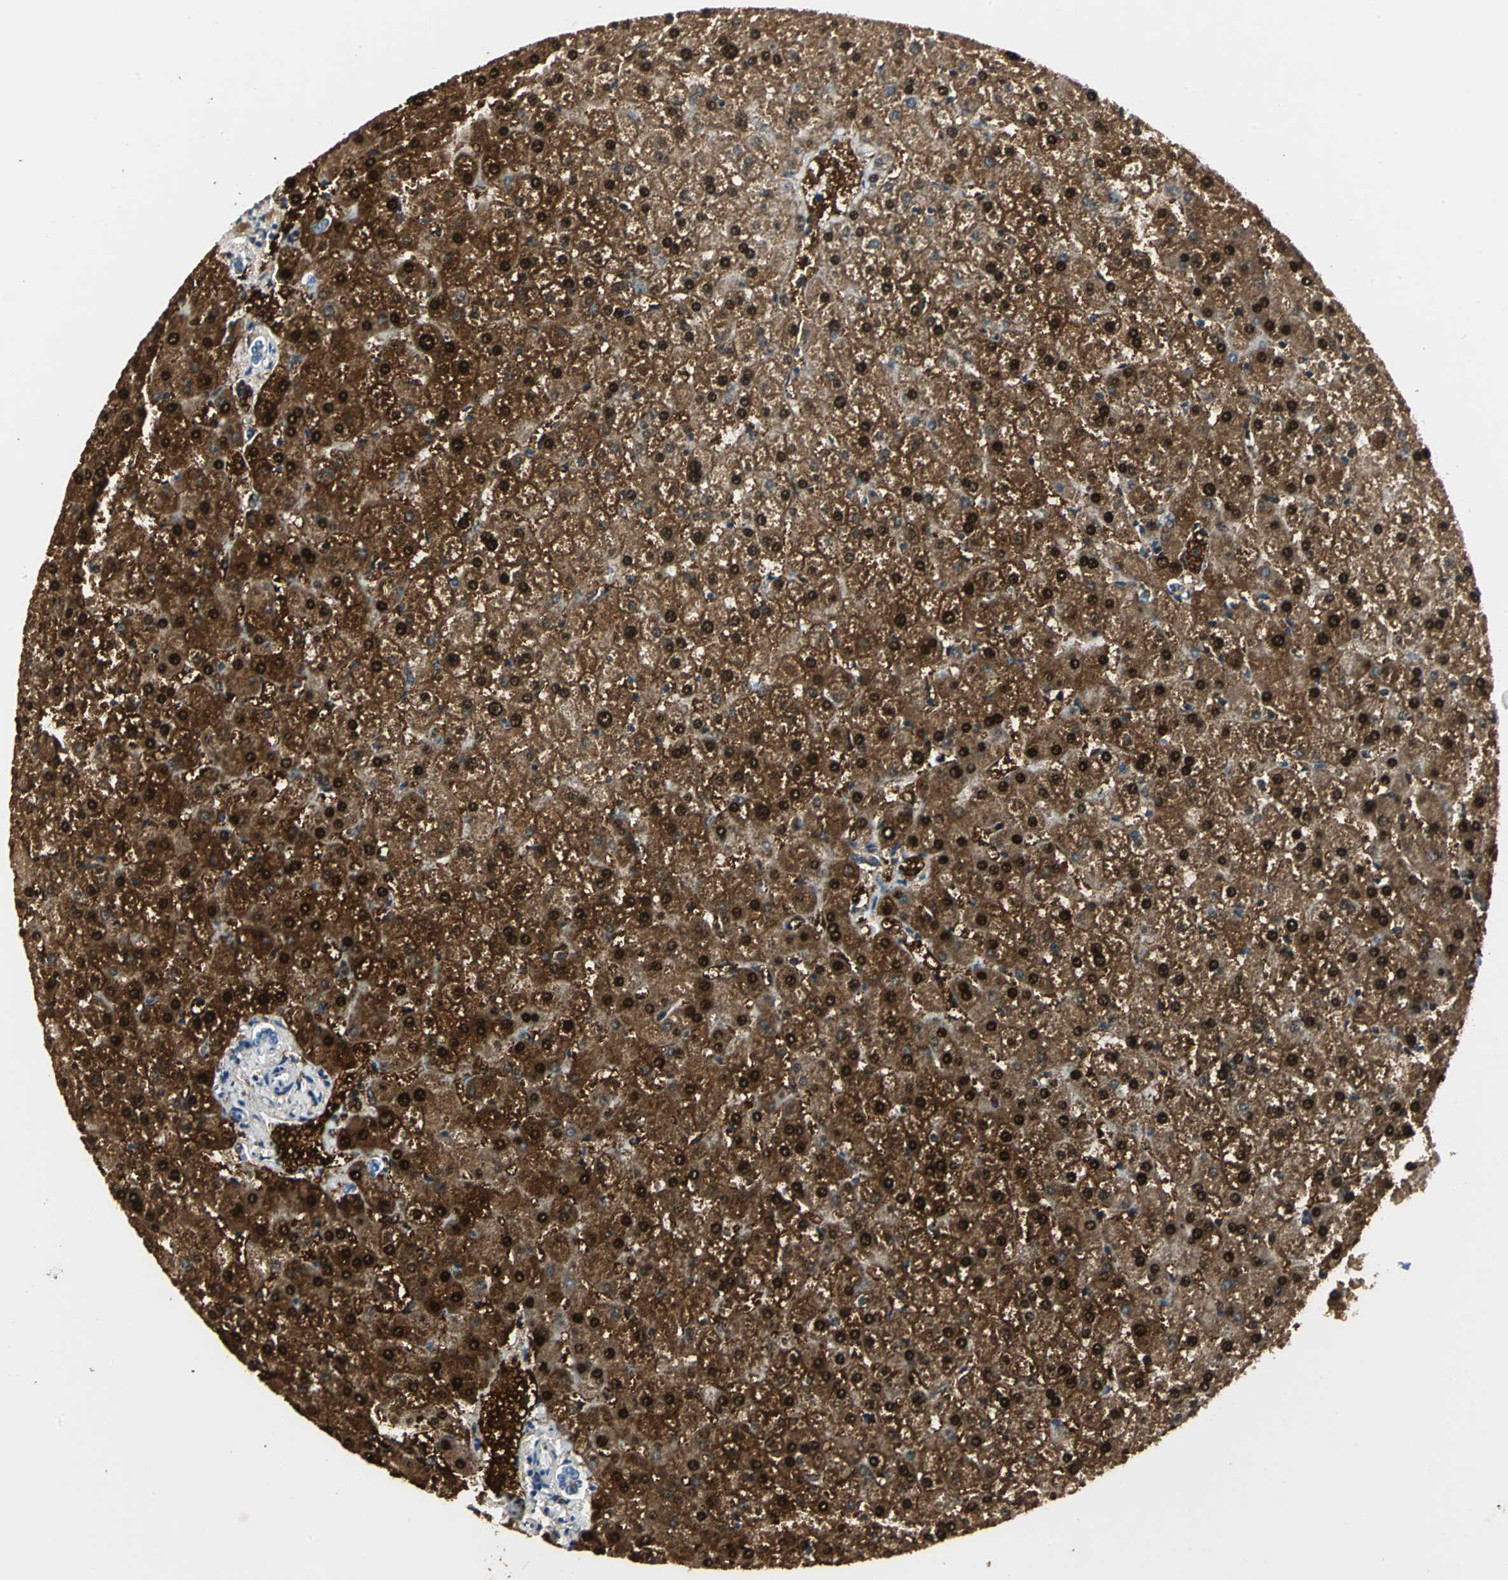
{"staining": {"intensity": "negative", "quantity": "none", "location": "none"}, "tissue": "liver", "cell_type": "Cholangiocytes", "image_type": "normal", "snomed": [{"axis": "morphology", "description": "Normal tissue, NOS"}, {"axis": "topography", "description": "Liver"}], "caption": "IHC image of benign liver: liver stained with DAB shows no significant protein staining in cholangiocytes. The staining is performed using DAB (3,3'-diaminobenzidine) brown chromogen with nuclei counter-stained in using hematoxylin.", "gene": "RIPOR1", "patient": {"sex": "female", "age": 32}}